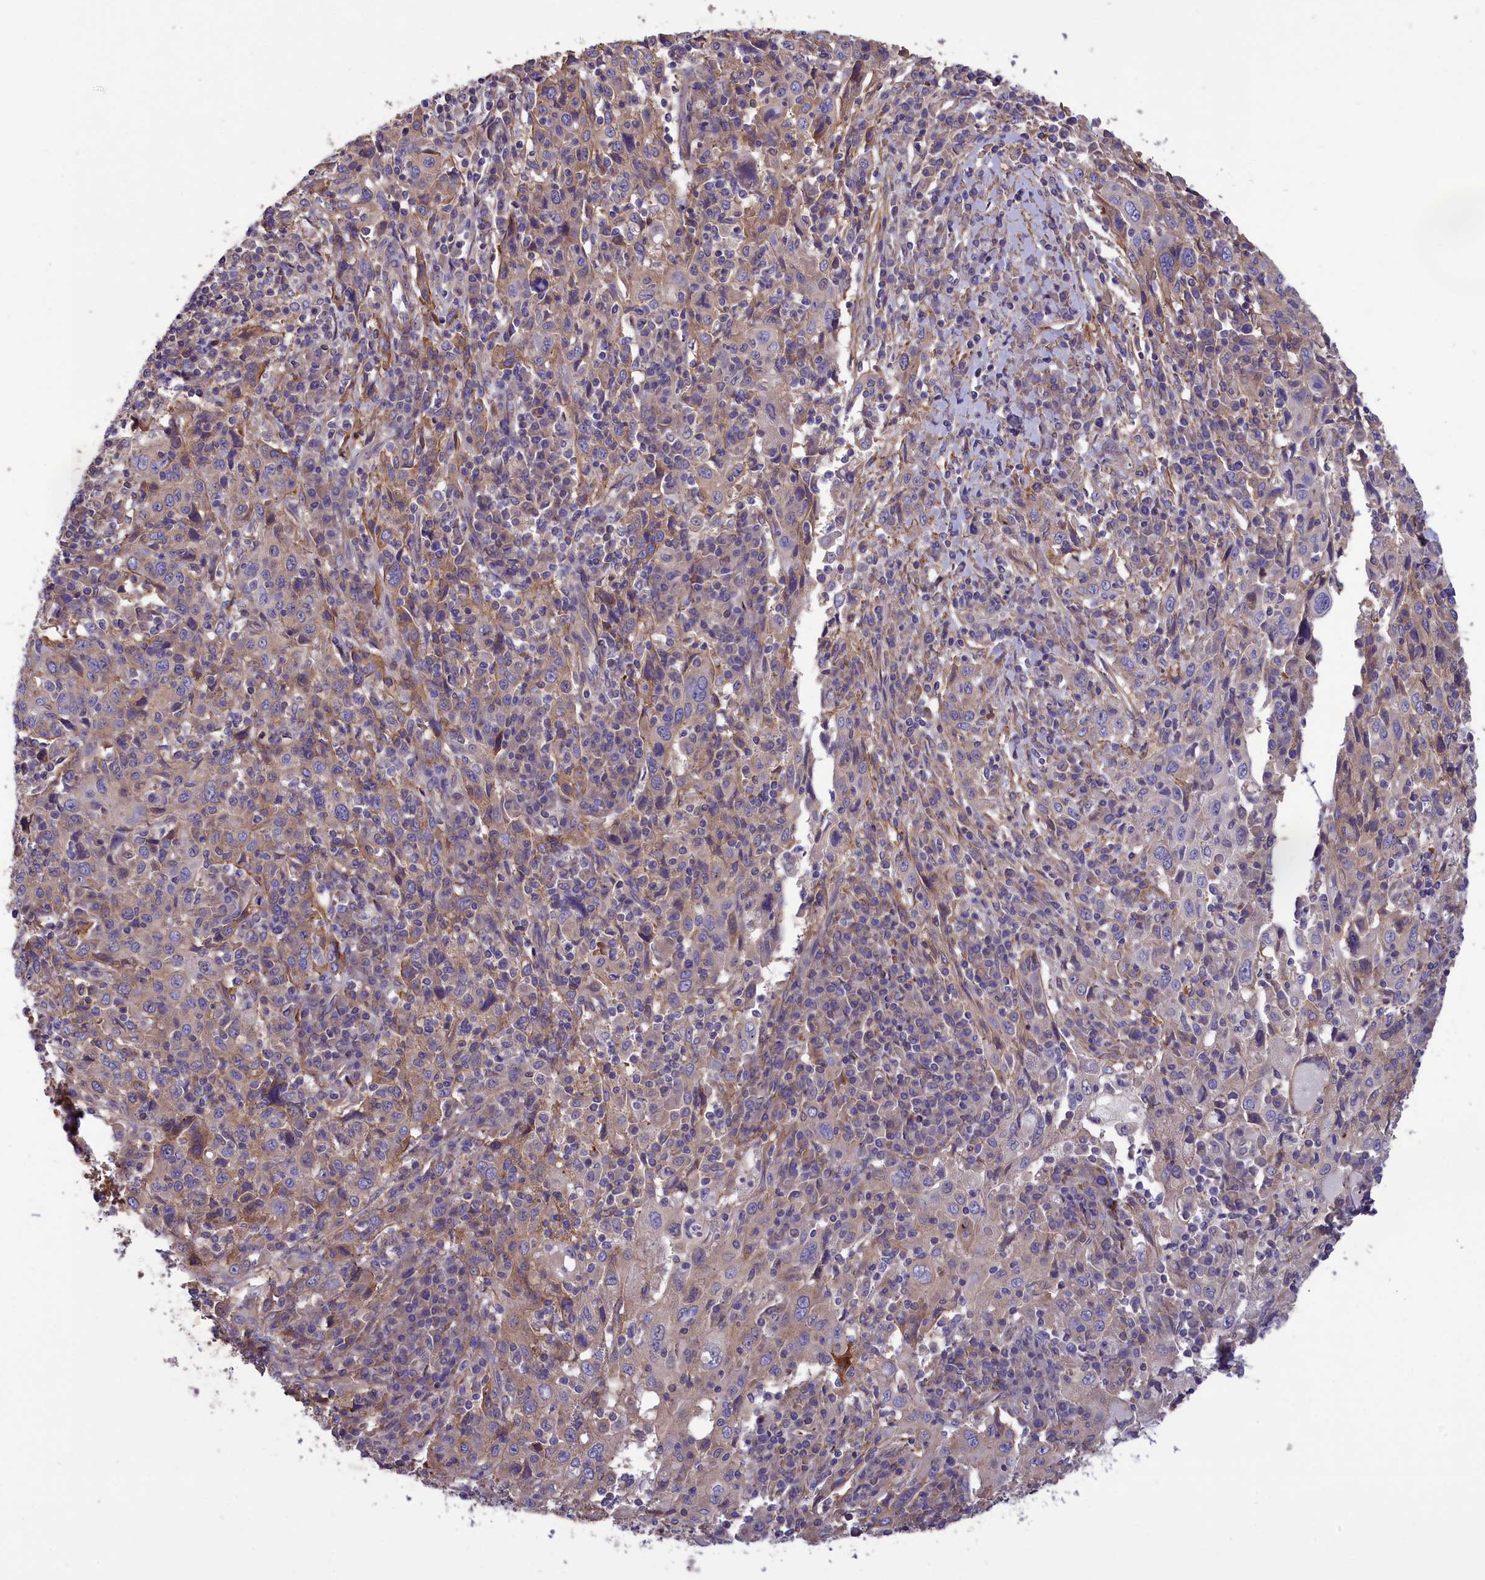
{"staining": {"intensity": "weak", "quantity": "25%-75%", "location": "cytoplasmic/membranous"}, "tissue": "cervical cancer", "cell_type": "Tumor cells", "image_type": "cancer", "snomed": [{"axis": "morphology", "description": "Squamous cell carcinoma, NOS"}, {"axis": "topography", "description": "Cervix"}], "caption": "DAB immunohistochemical staining of human cervical cancer shows weak cytoplasmic/membranous protein expression in approximately 25%-75% of tumor cells.", "gene": "AMDHD2", "patient": {"sex": "female", "age": 46}}